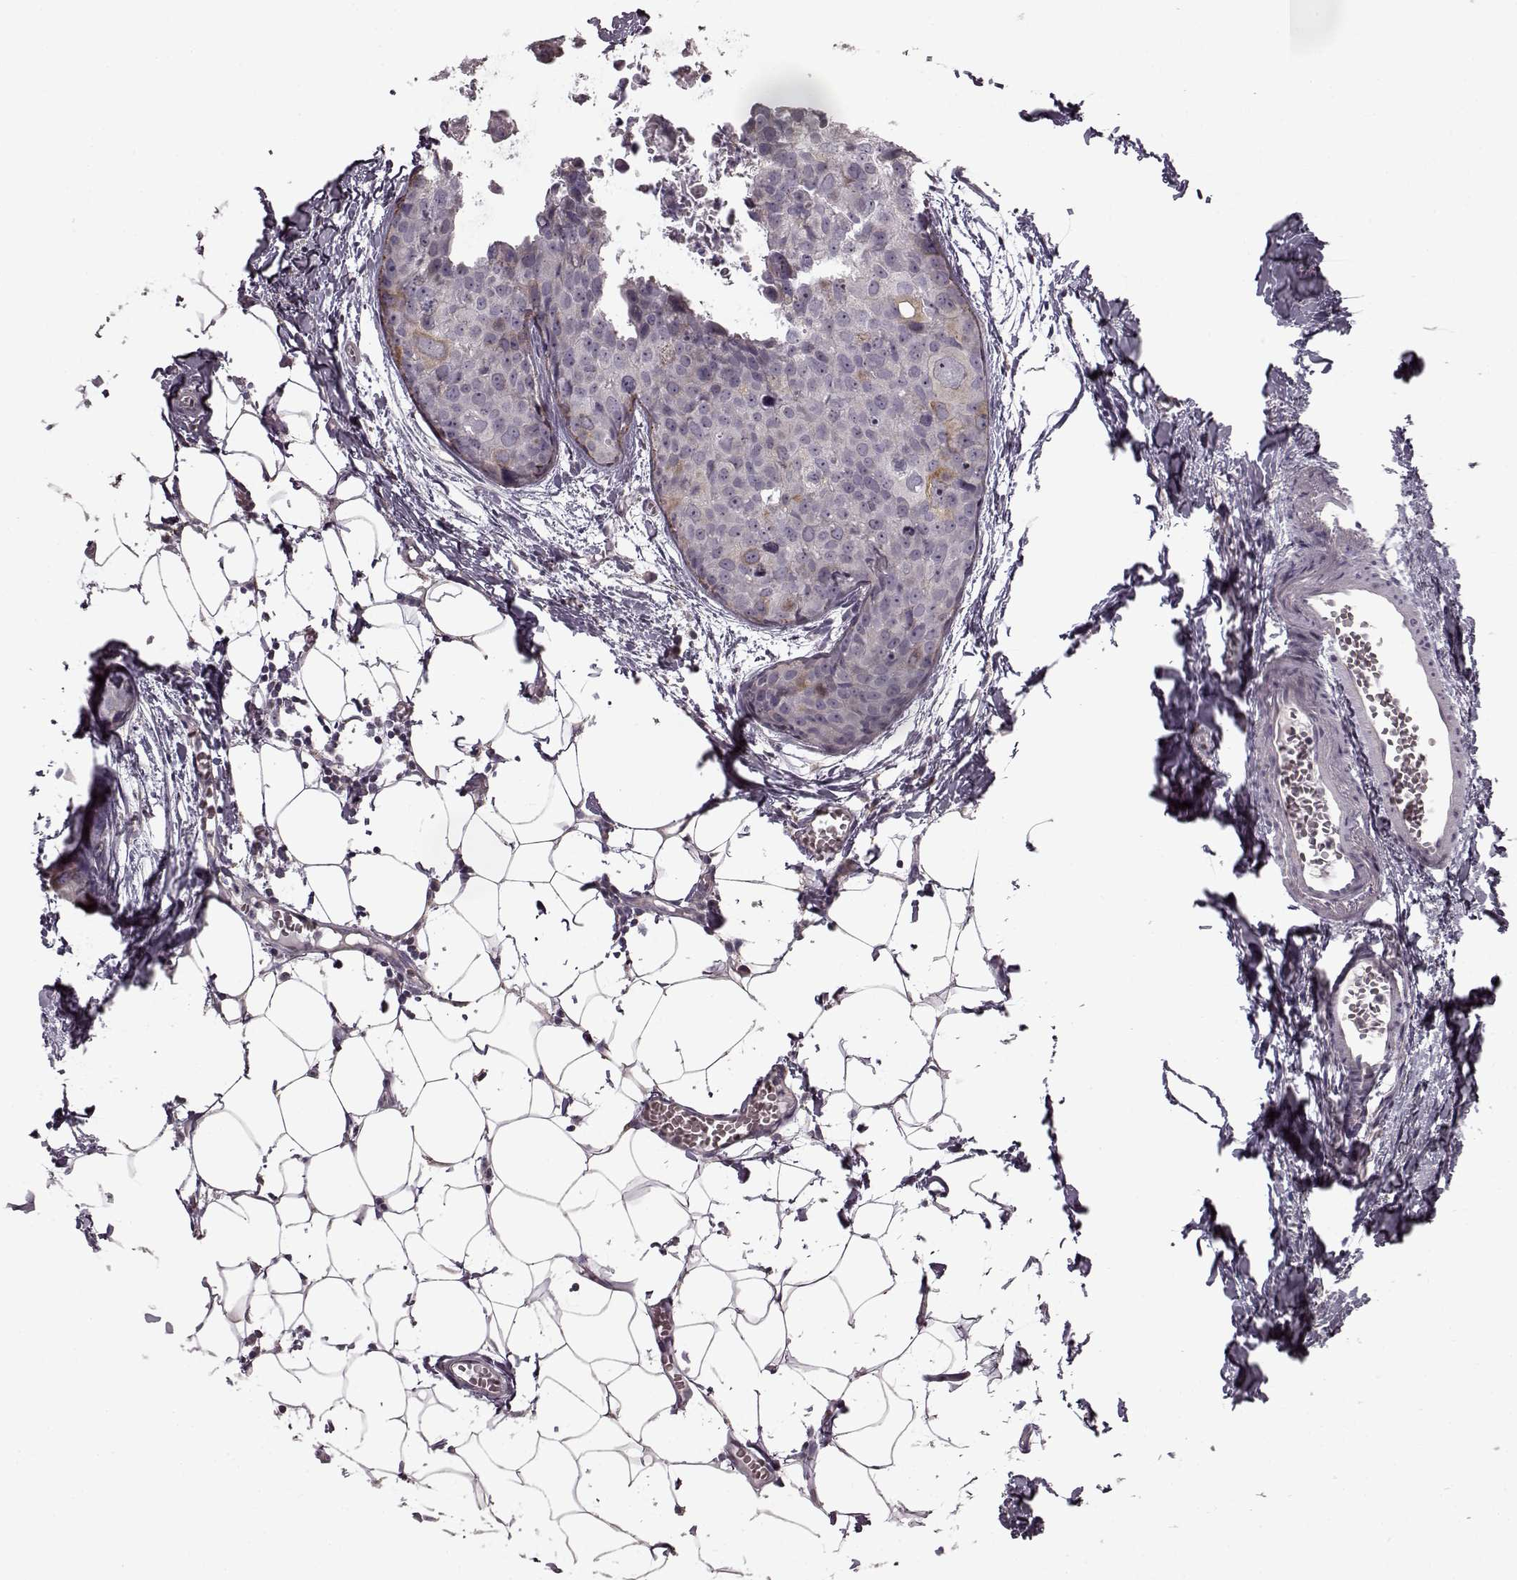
{"staining": {"intensity": "weak", "quantity": "<25%", "location": "cytoplasmic/membranous"}, "tissue": "breast cancer", "cell_type": "Tumor cells", "image_type": "cancer", "snomed": [{"axis": "morphology", "description": "Duct carcinoma"}, {"axis": "topography", "description": "Breast"}], "caption": "High power microscopy photomicrograph of an immunohistochemistry (IHC) histopathology image of breast cancer (intraductal carcinoma), revealing no significant expression in tumor cells.", "gene": "HMMR", "patient": {"sex": "female", "age": 38}}